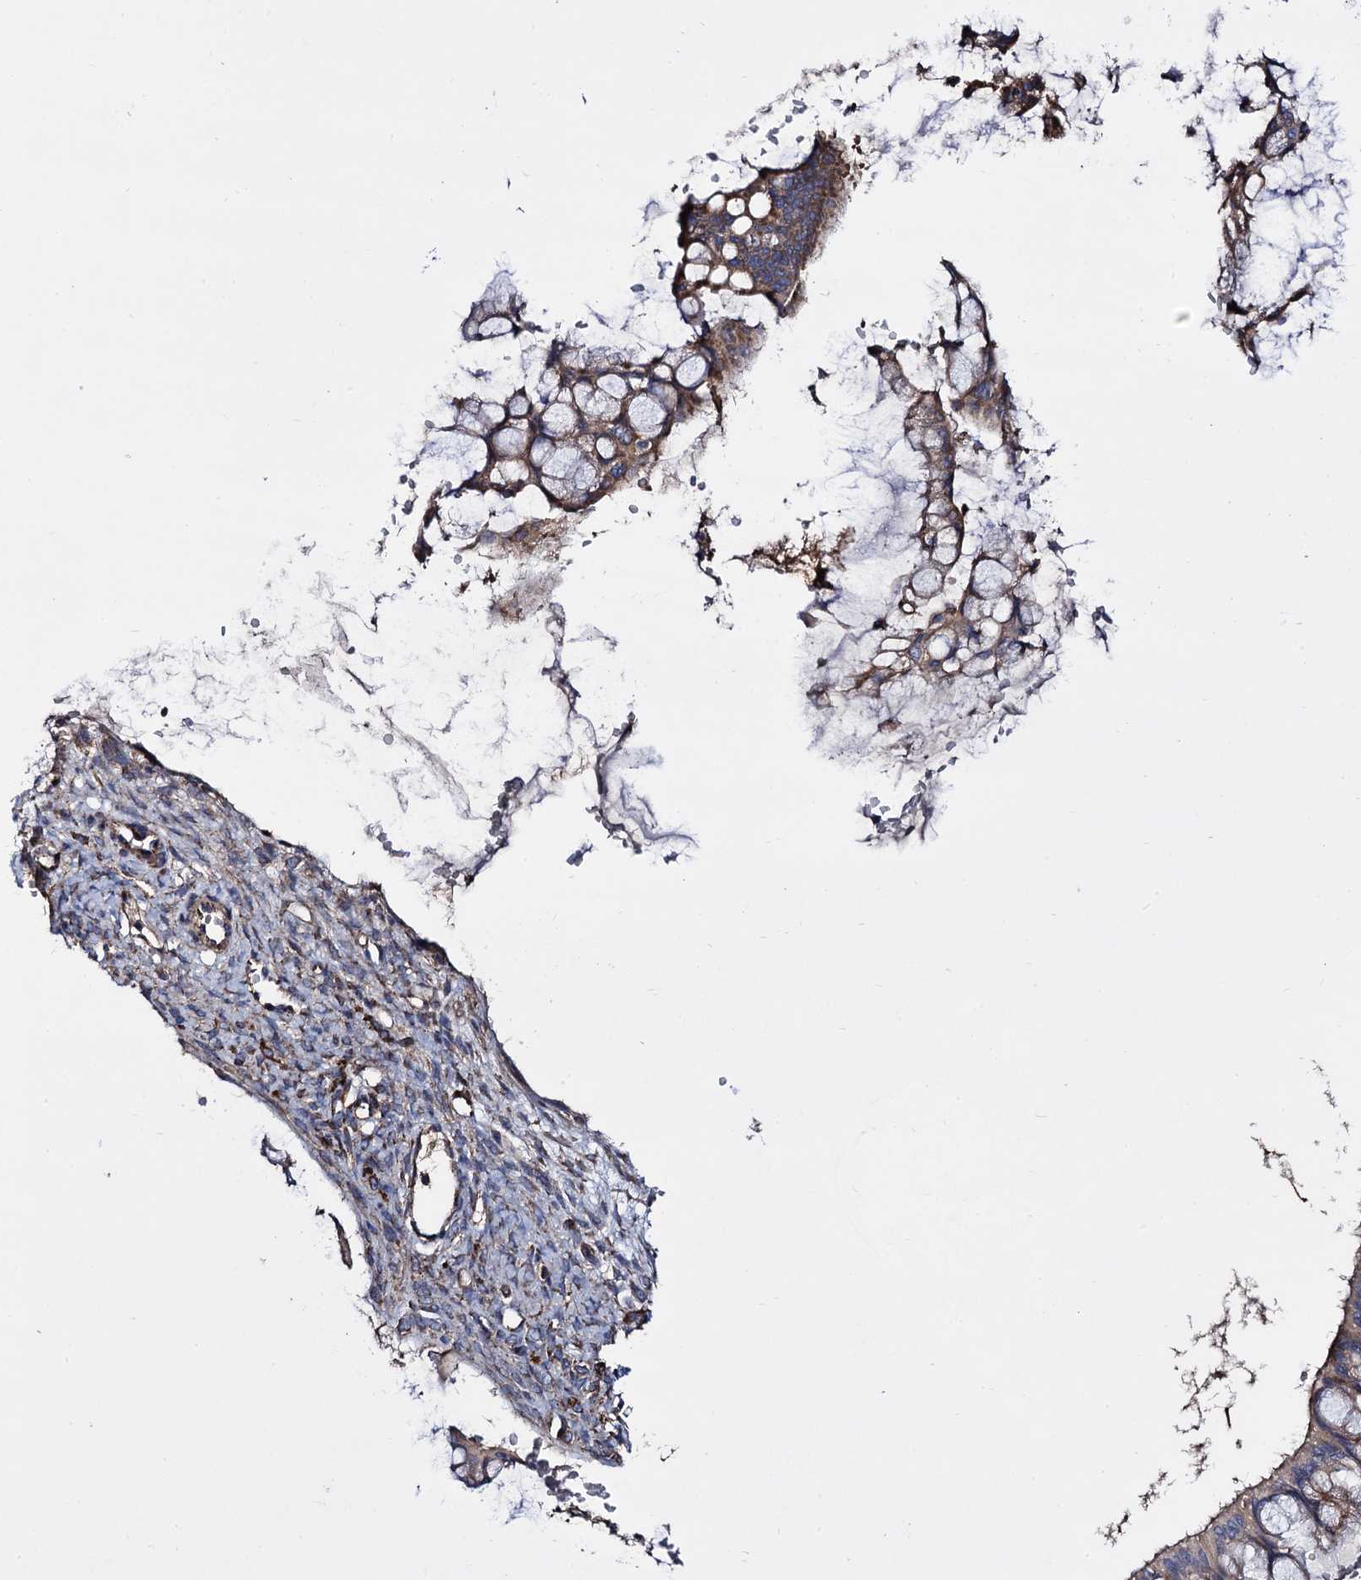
{"staining": {"intensity": "moderate", "quantity": ">75%", "location": "cytoplasmic/membranous"}, "tissue": "ovarian cancer", "cell_type": "Tumor cells", "image_type": "cancer", "snomed": [{"axis": "morphology", "description": "Cystadenocarcinoma, mucinous, NOS"}, {"axis": "topography", "description": "Ovary"}], "caption": "This photomicrograph displays mucinous cystadenocarcinoma (ovarian) stained with immunohistochemistry to label a protein in brown. The cytoplasmic/membranous of tumor cells show moderate positivity for the protein. Nuclei are counter-stained blue.", "gene": "IQCH", "patient": {"sex": "female", "age": 73}}